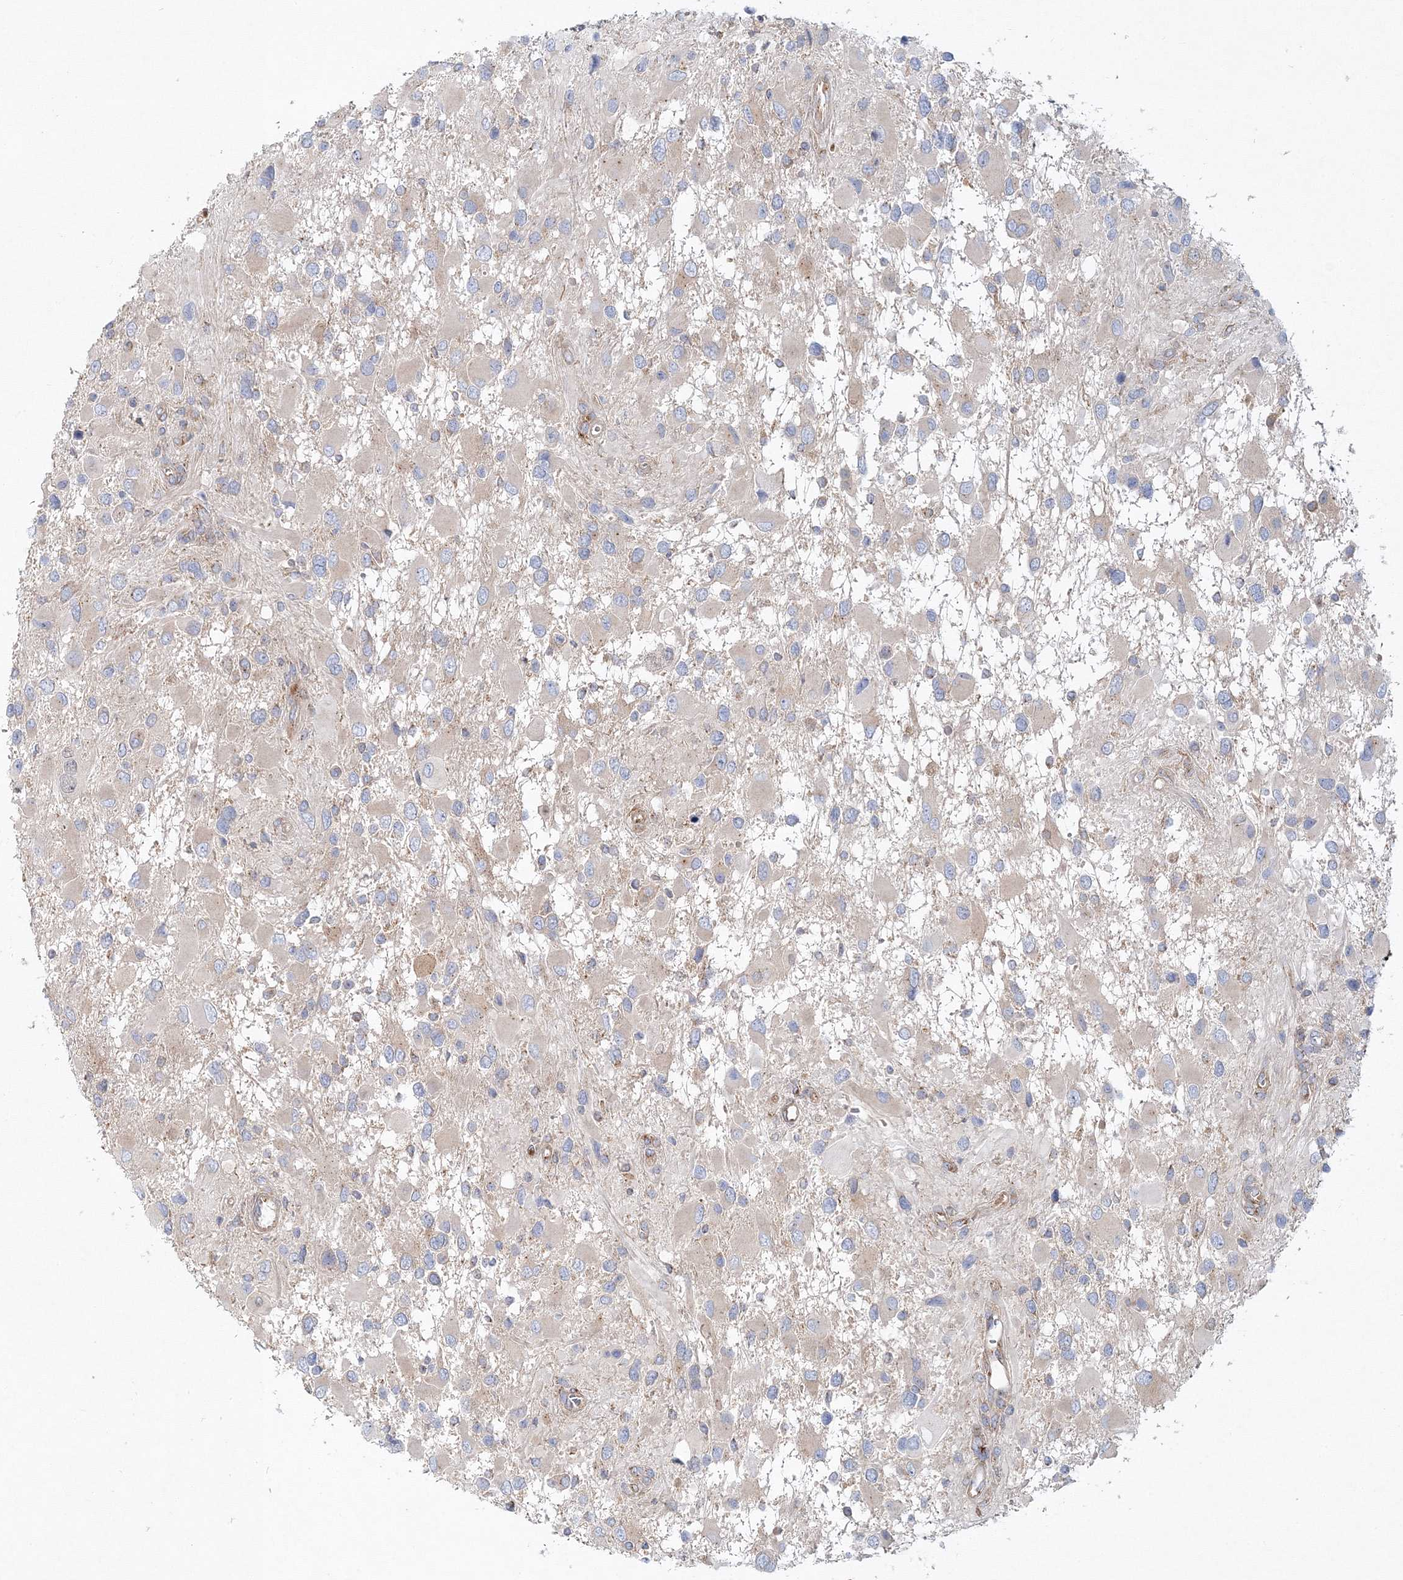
{"staining": {"intensity": "negative", "quantity": "none", "location": "none"}, "tissue": "glioma", "cell_type": "Tumor cells", "image_type": "cancer", "snomed": [{"axis": "morphology", "description": "Glioma, malignant, High grade"}, {"axis": "topography", "description": "Brain"}], "caption": "IHC photomicrograph of glioma stained for a protein (brown), which demonstrates no positivity in tumor cells.", "gene": "SEC23IP", "patient": {"sex": "male", "age": 53}}